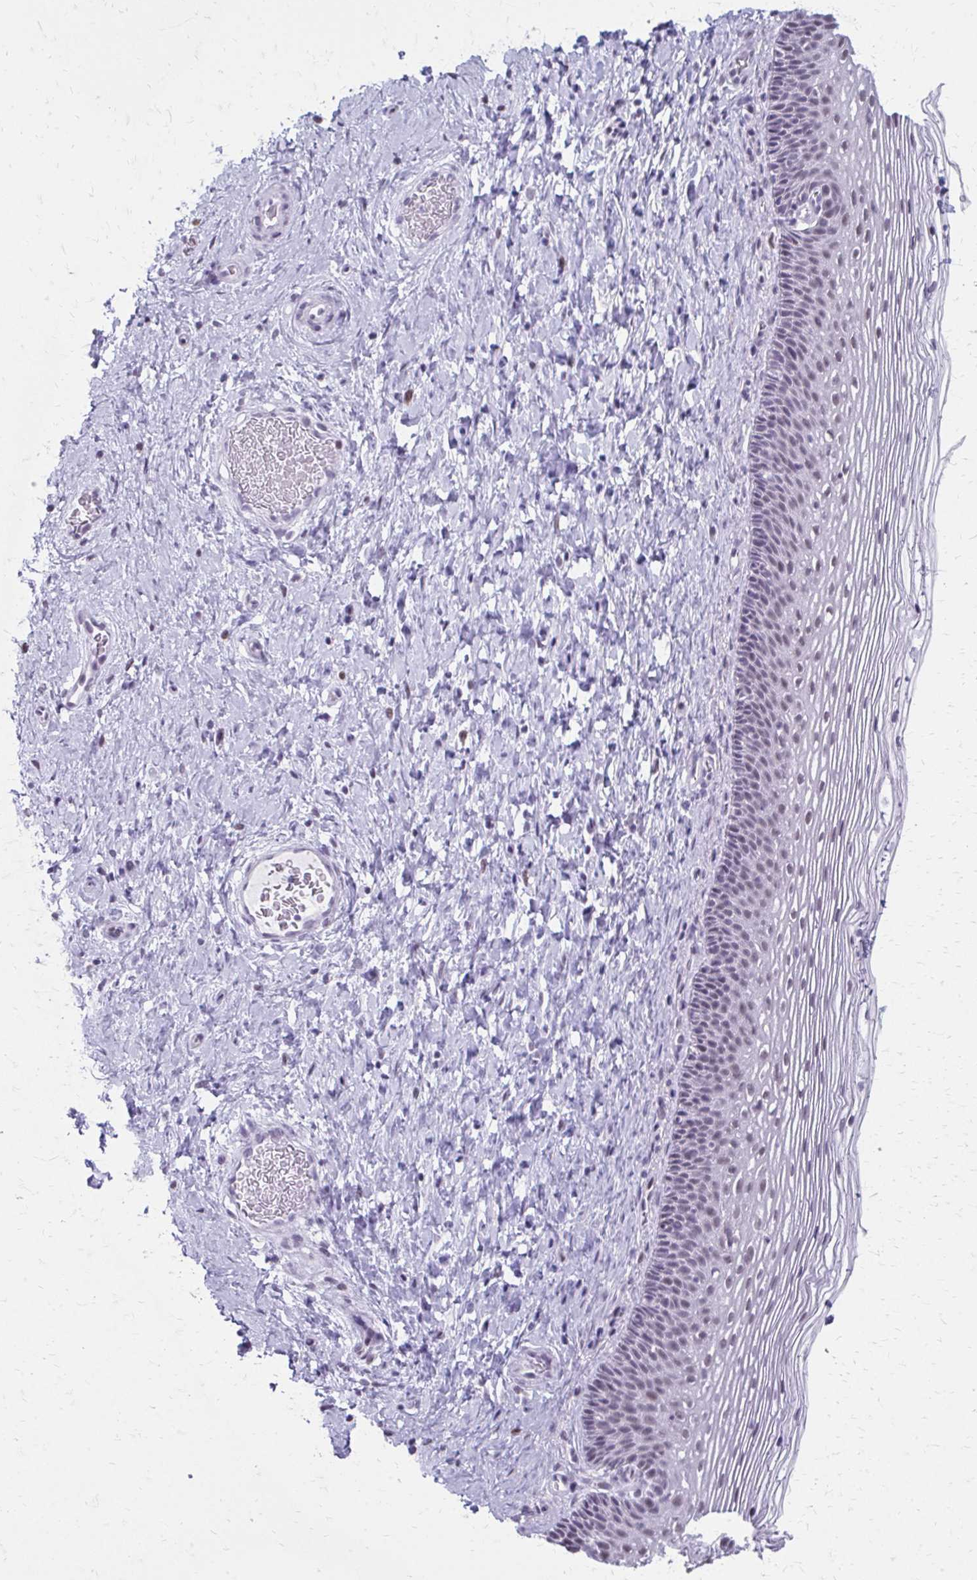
{"staining": {"intensity": "weak", "quantity": "25%-75%", "location": "nuclear"}, "tissue": "cervix", "cell_type": "Glandular cells", "image_type": "normal", "snomed": [{"axis": "morphology", "description": "Normal tissue, NOS"}, {"axis": "topography", "description": "Cervix"}], "caption": "This is an image of immunohistochemistry (IHC) staining of unremarkable cervix, which shows weak expression in the nuclear of glandular cells.", "gene": "SS18", "patient": {"sex": "female", "age": 34}}